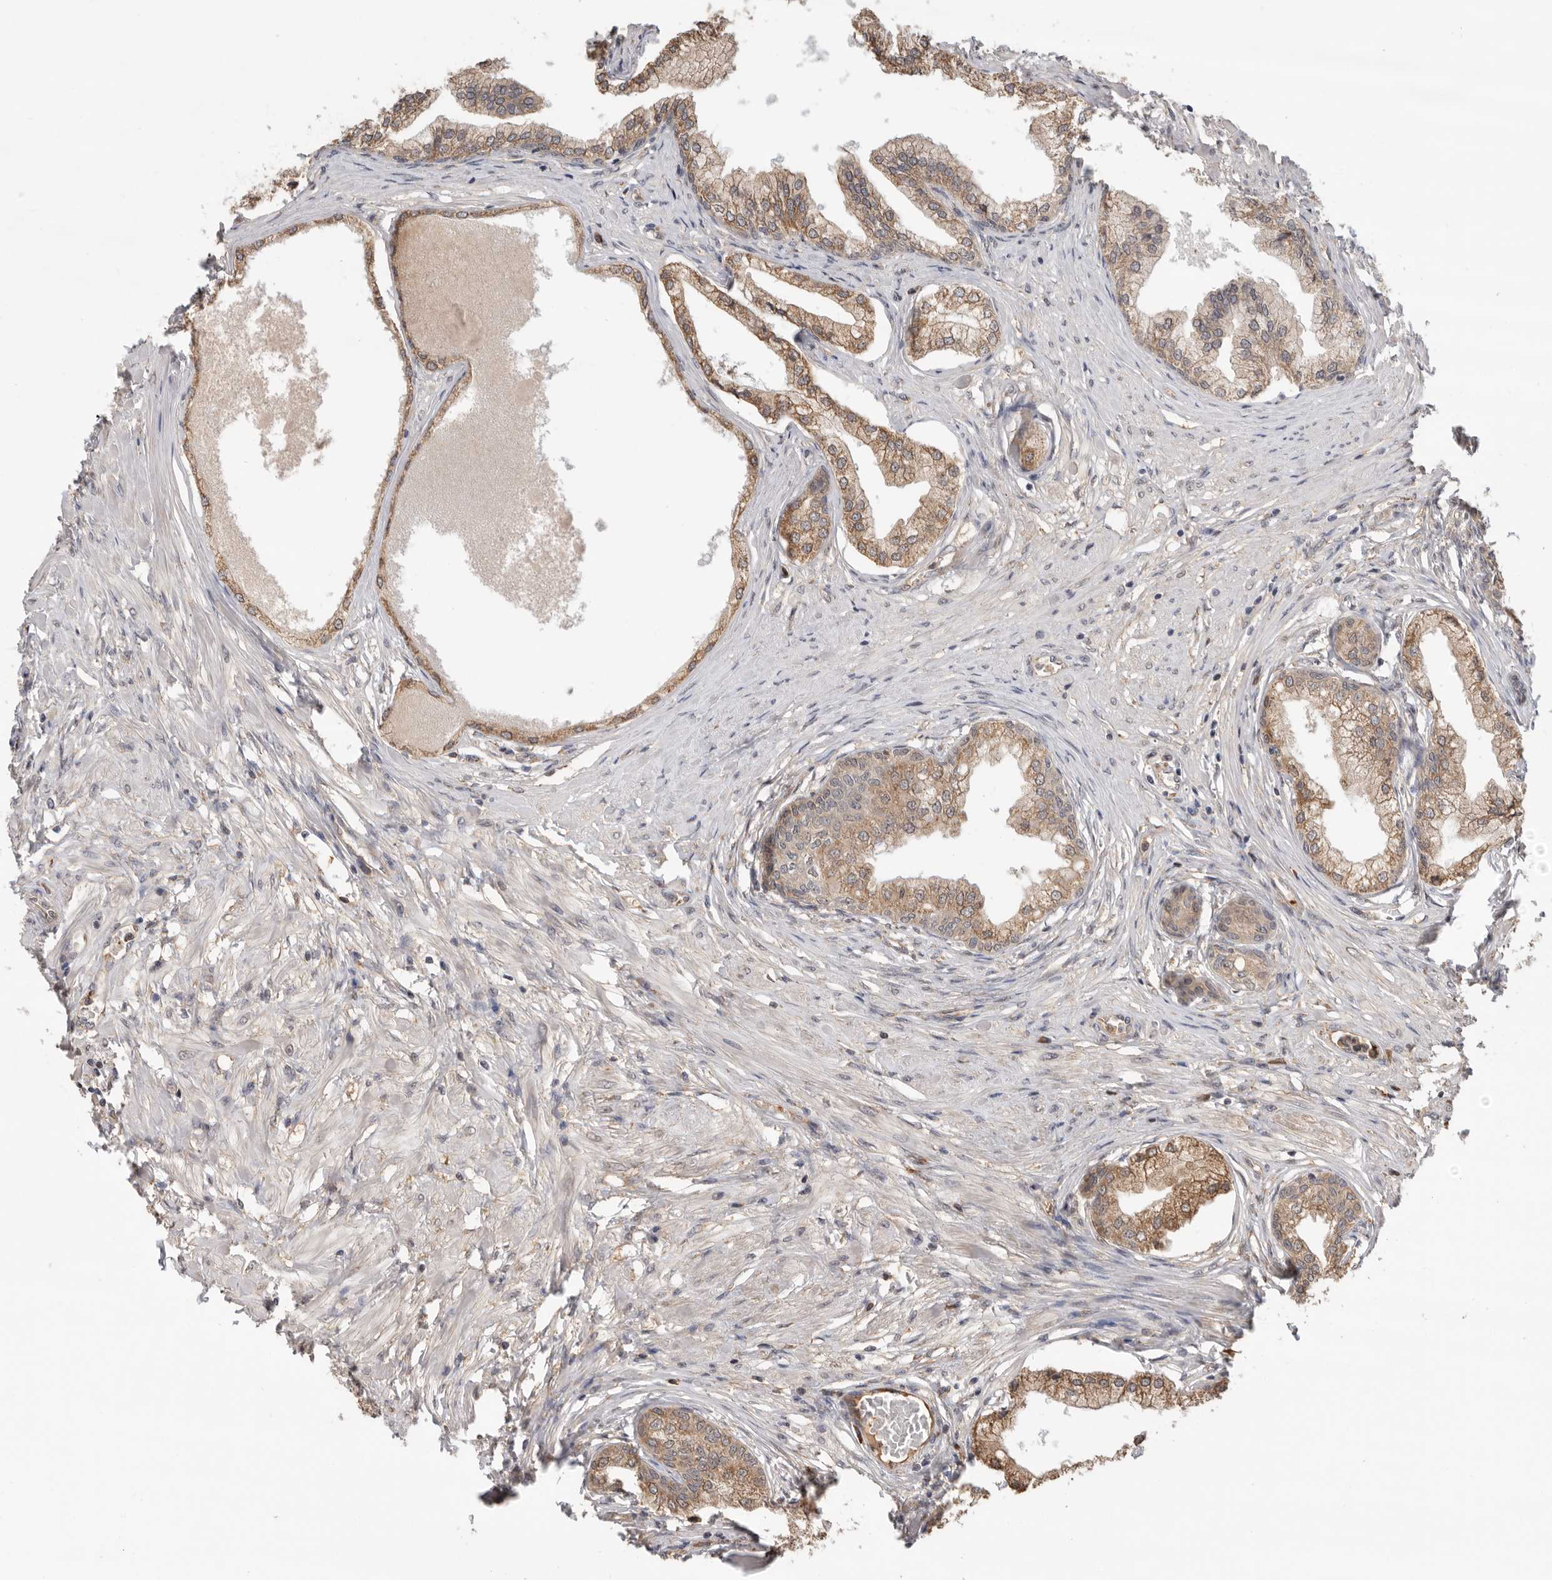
{"staining": {"intensity": "moderate", "quantity": "25%-75%", "location": "cytoplasmic/membranous"}, "tissue": "prostate", "cell_type": "Glandular cells", "image_type": "normal", "snomed": [{"axis": "morphology", "description": "Normal tissue, NOS"}, {"axis": "morphology", "description": "Urothelial carcinoma, Low grade"}, {"axis": "topography", "description": "Urinary bladder"}, {"axis": "topography", "description": "Prostate"}], "caption": "Moderate cytoplasmic/membranous expression for a protein is appreciated in about 25%-75% of glandular cells of normal prostate using immunohistochemistry (IHC).", "gene": "CDC42BPB", "patient": {"sex": "male", "age": 60}}